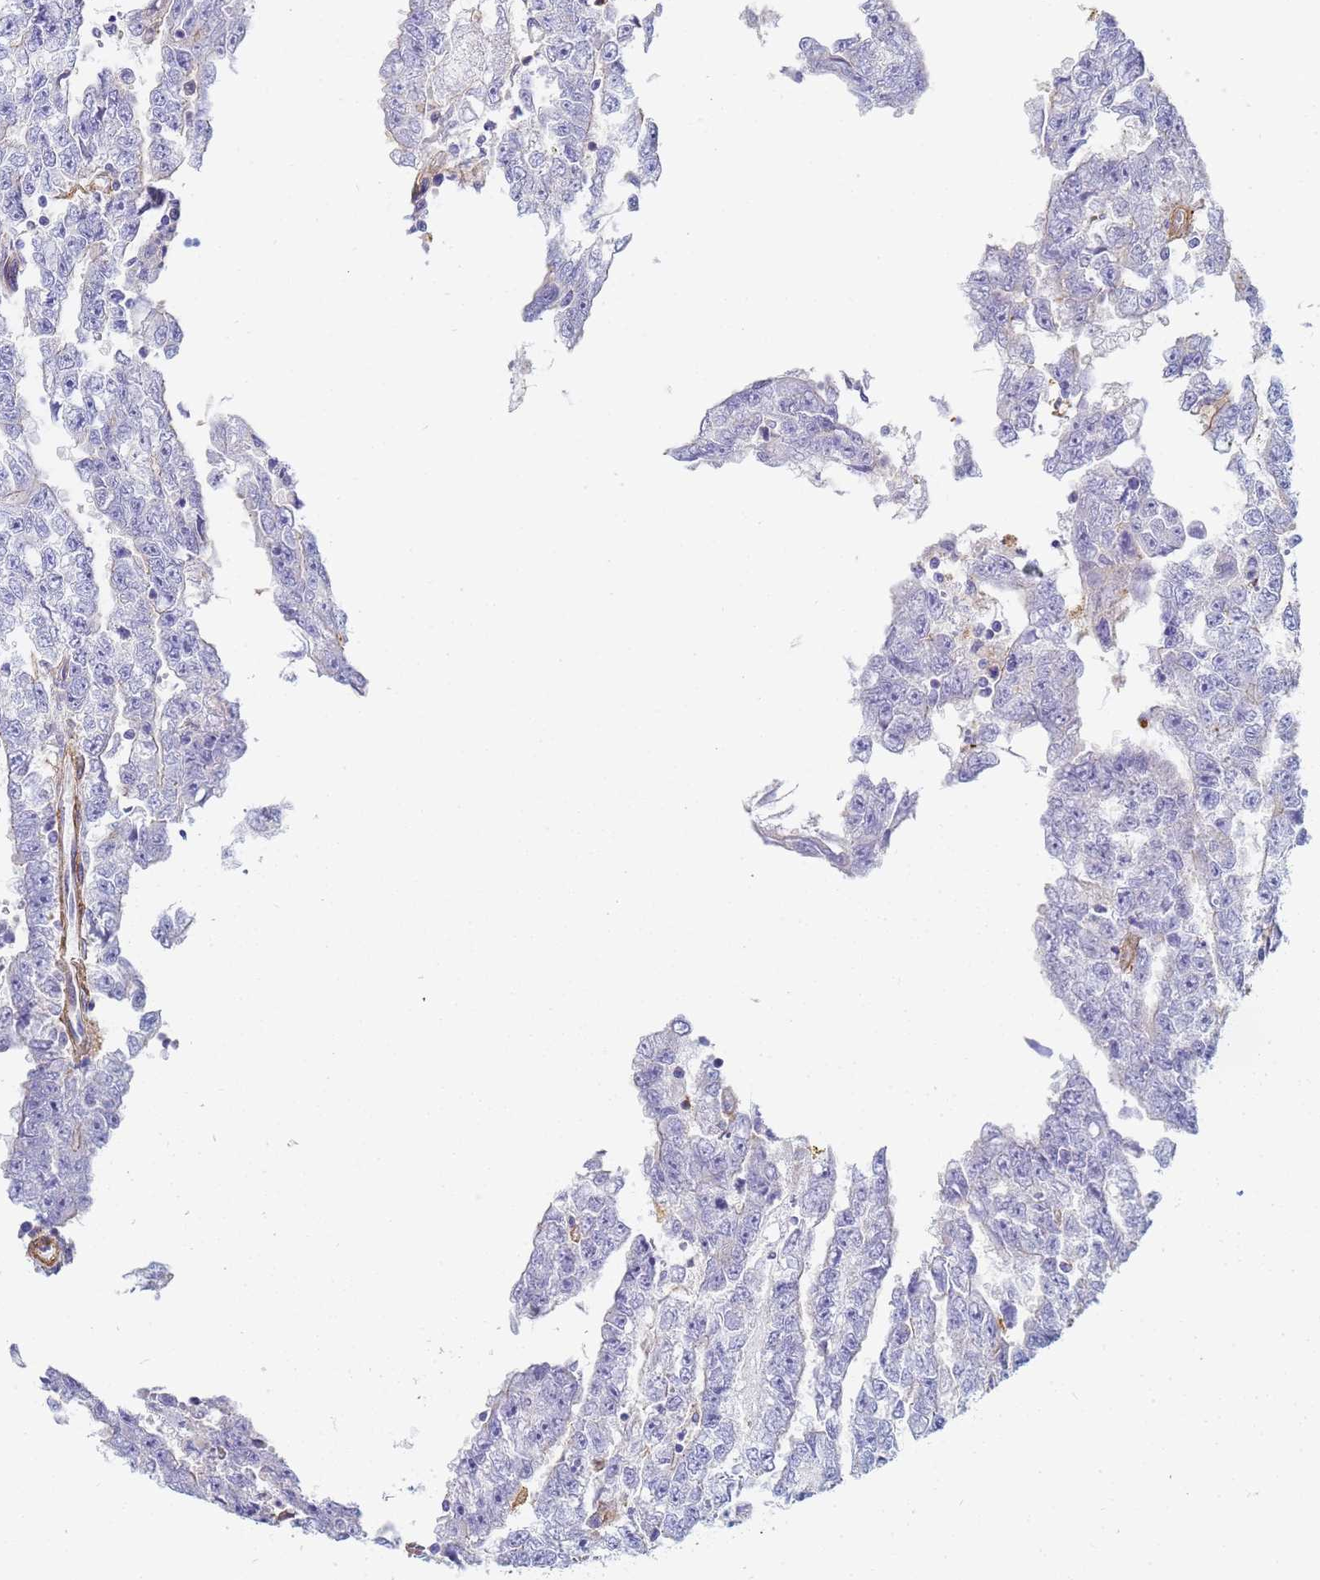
{"staining": {"intensity": "negative", "quantity": "none", "location": "none"}, "tissue": "testis cancer", "cell_type": "Tumor cells", "image_type": "cancer", "snomed": [{"axis": "morphology", "description": "Carcinoma, Embryonal, NOS"}, {"axis": "topography", "description": "Testis"}], "caption": "Image shows no significant protein expression in tumor cells of testis cancer. (Brightfield microscopy of DAB IHC at high magnification).", "gene": "TPM1", "patient": {"sex": "male", "age": 25}}